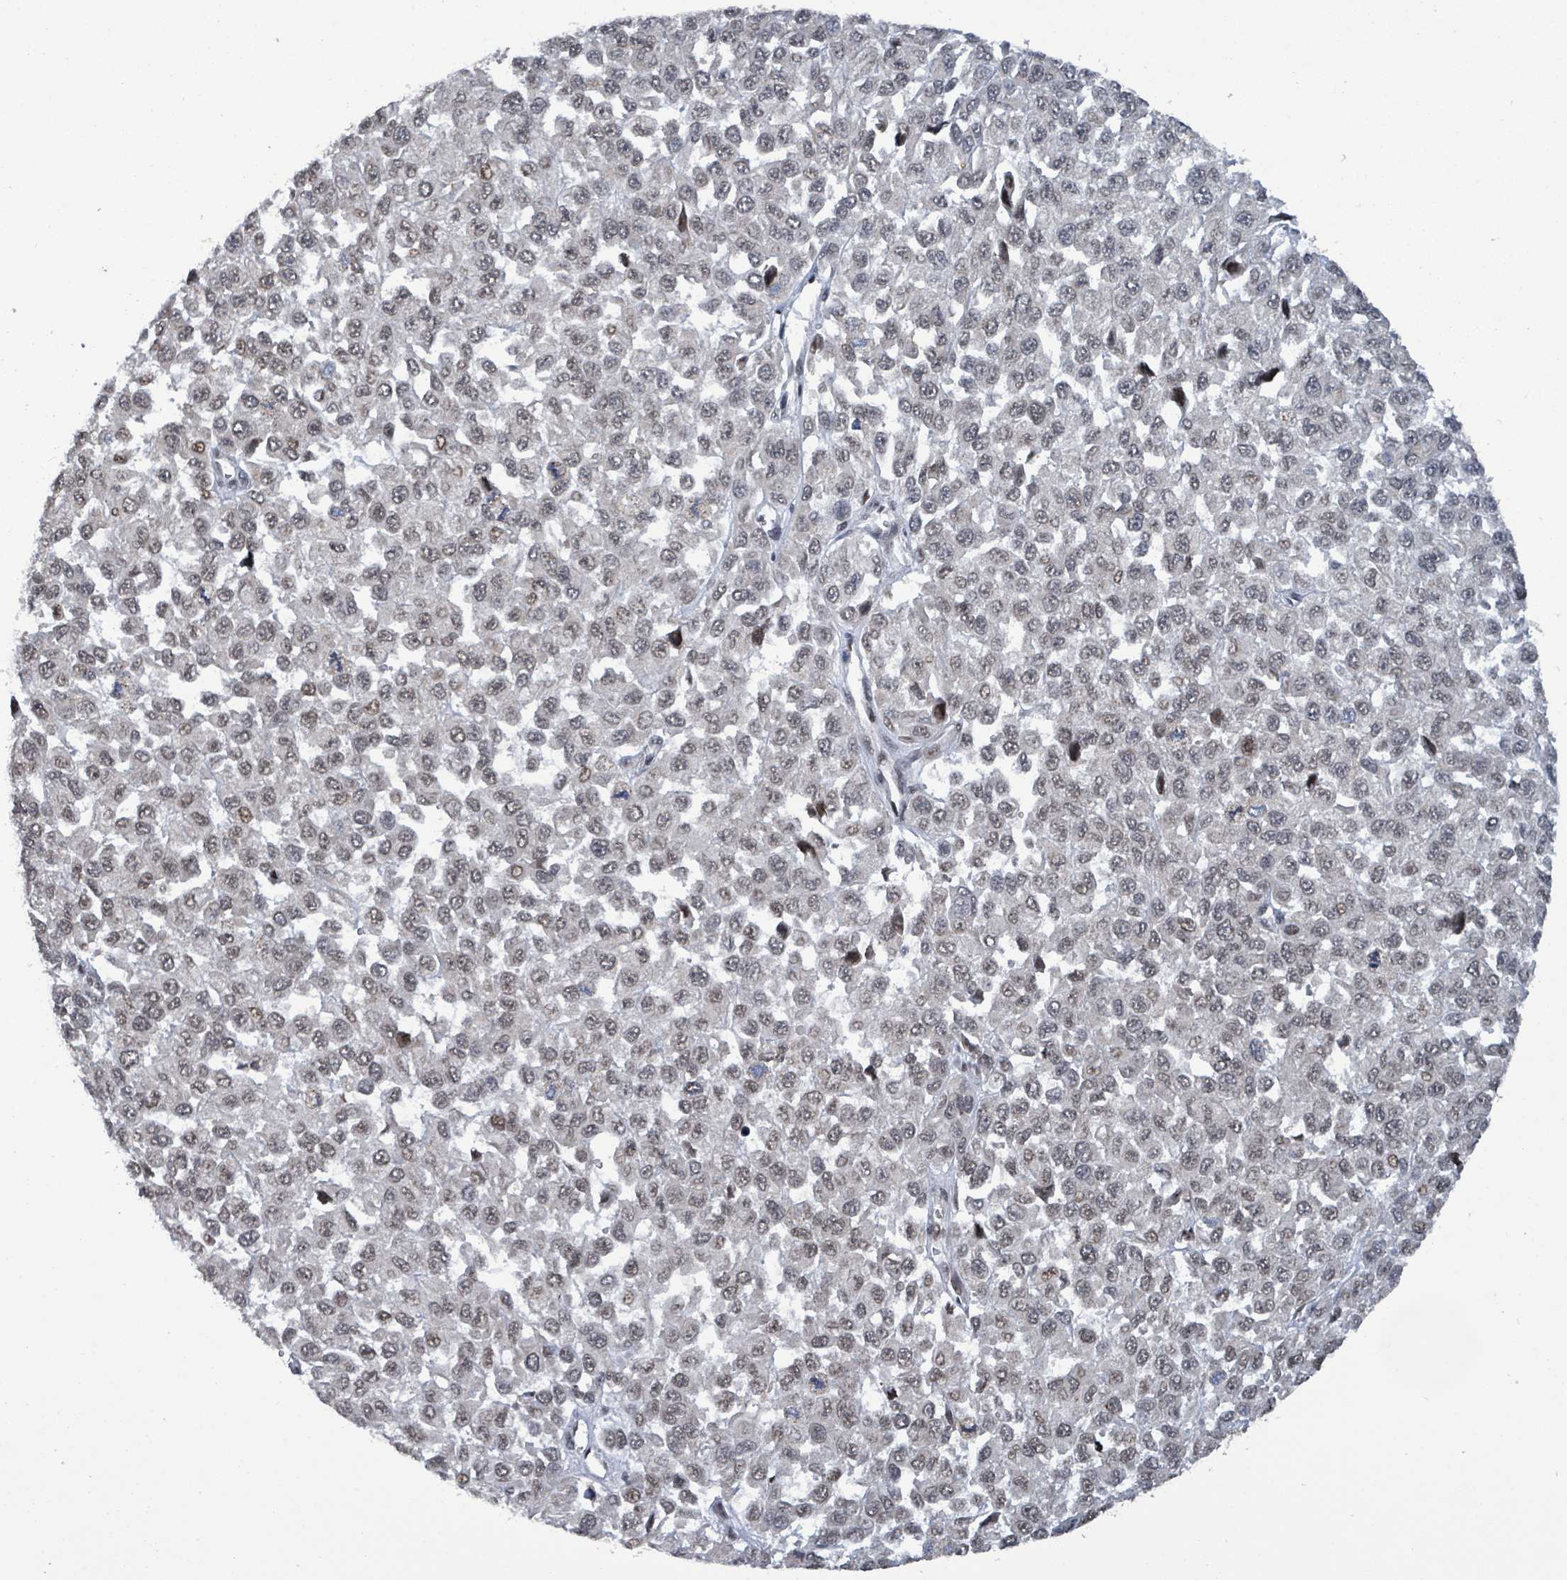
{"staining": {"intensity": "moderate", "quantity": "<25%", "location": "nuclear"}, "tissue": "melanoma", "cell_type": "Tumor cells", "image_type": "cancer", "snomed": [{"axis": "morphology", "description": "Malignant melanoma, NOS"}, {"axis": "topography", "description": "Skin"}], "caption": "Moderate nuclear positivity is identified in approximately <25% of tumor cells in melanoma.", "gene": "COQ6", "patient": {"sex": "male", "age": 62}}